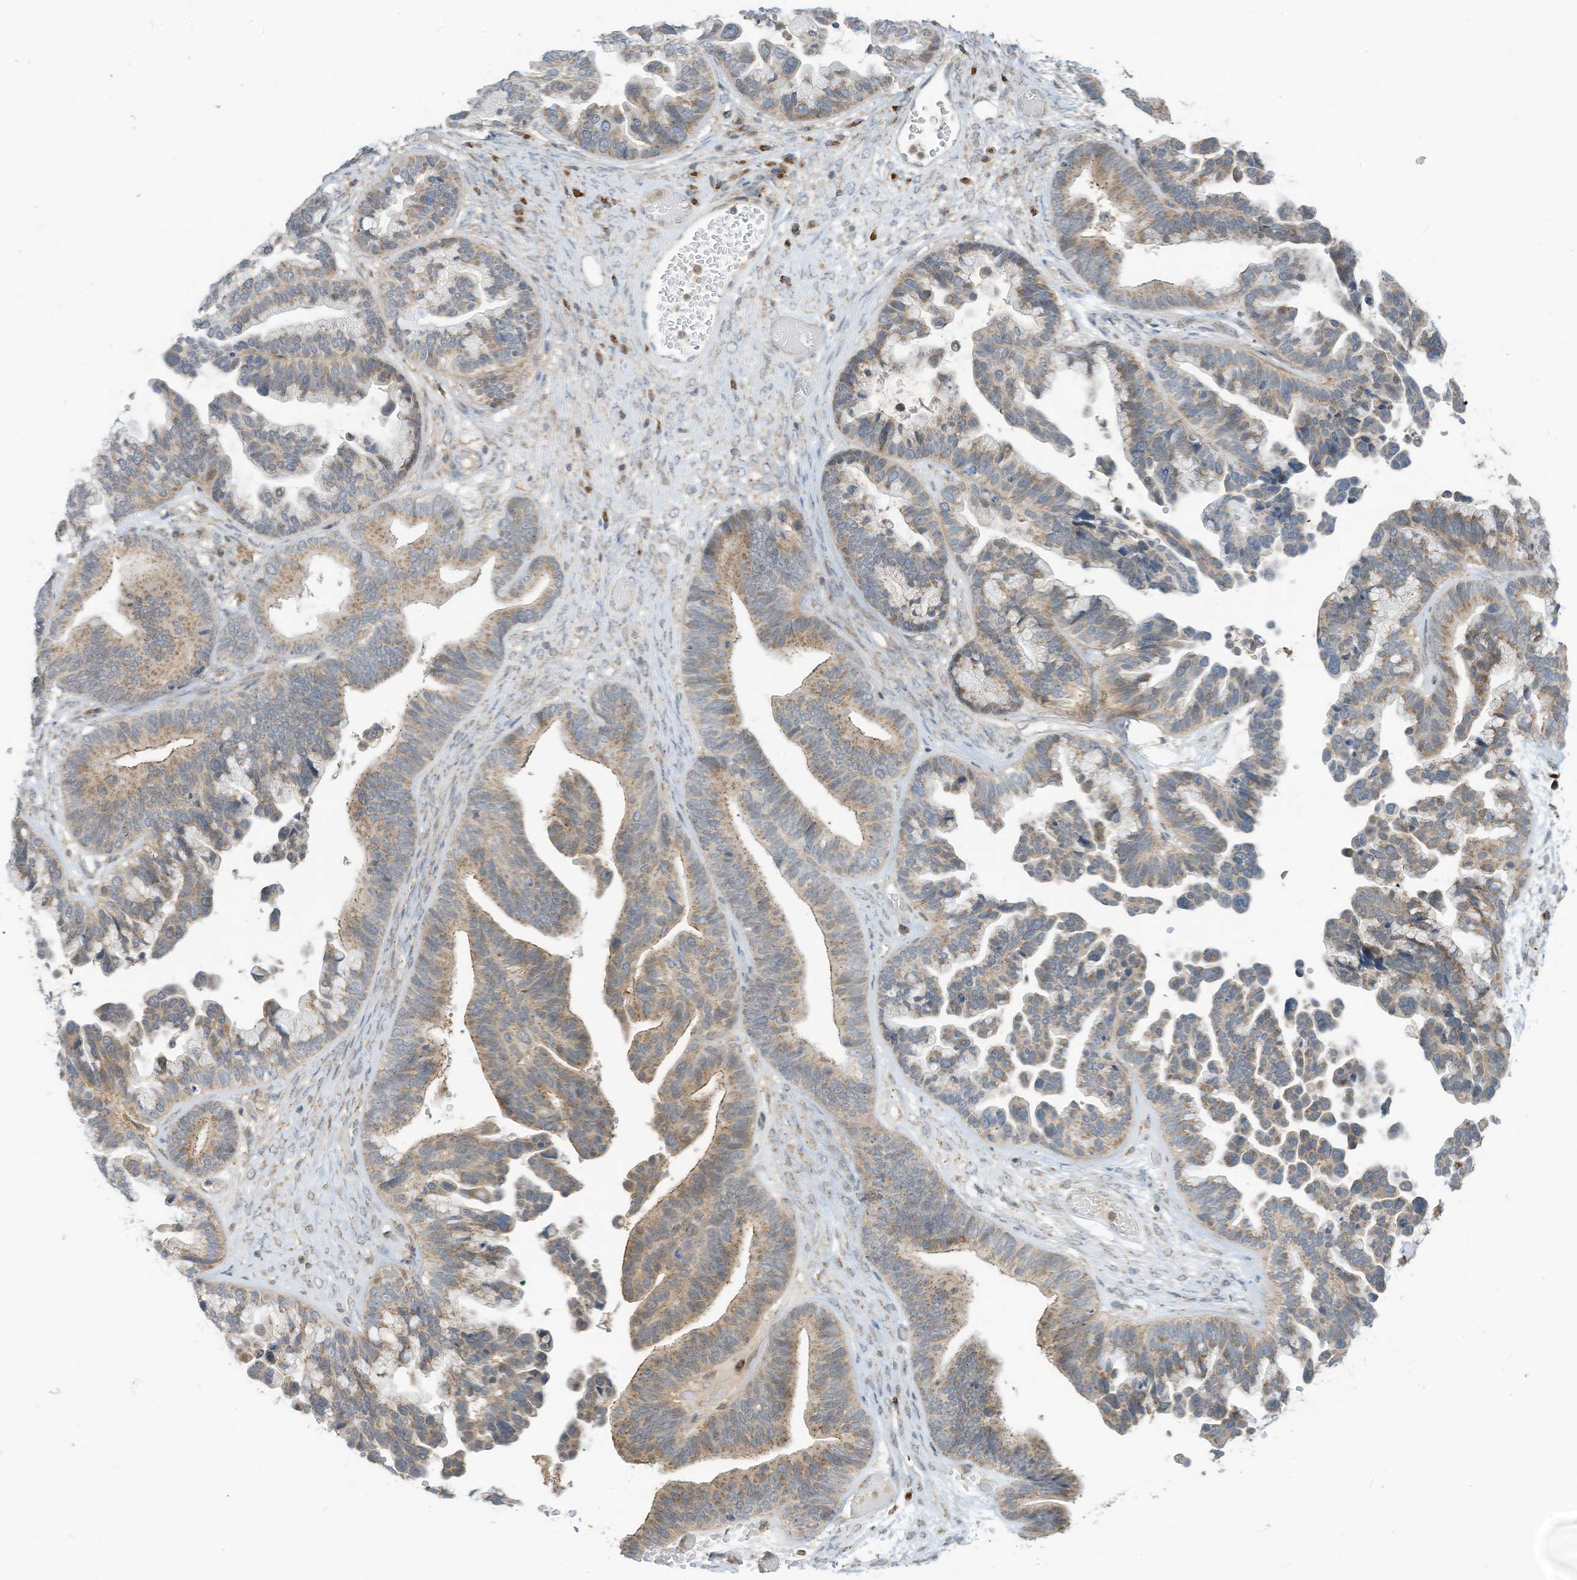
{"staining": {"intensity": "moderate", "quantity": "25%-75%", "location": "cytoplasmic/membranous"}, "tissue": "ovarian cancer", "cell_type": "Tumor cells", "image_type": "cancer", "snomed": [{"axis": "morphology", "description": "Cystadenocarcinoma, serous, NOS"}, {"axis": "topography", "description": "Ovary"}], "caption": "High-magnification brightfield microscopy of ovarian serous cystadenocarcinoma stained with DAB (brown) and counterstained with hematoxylin (blue). tumor cells exhibit moderate cytoplasmic/membranous positivity is present in about25%-75% of cells. (DAB (3,3'-diaminobenzidine) = brown stain, brightfield microscopy at high magnification).", "gene": "PARVG", "patient": {"sex": "female", "age": 56}}